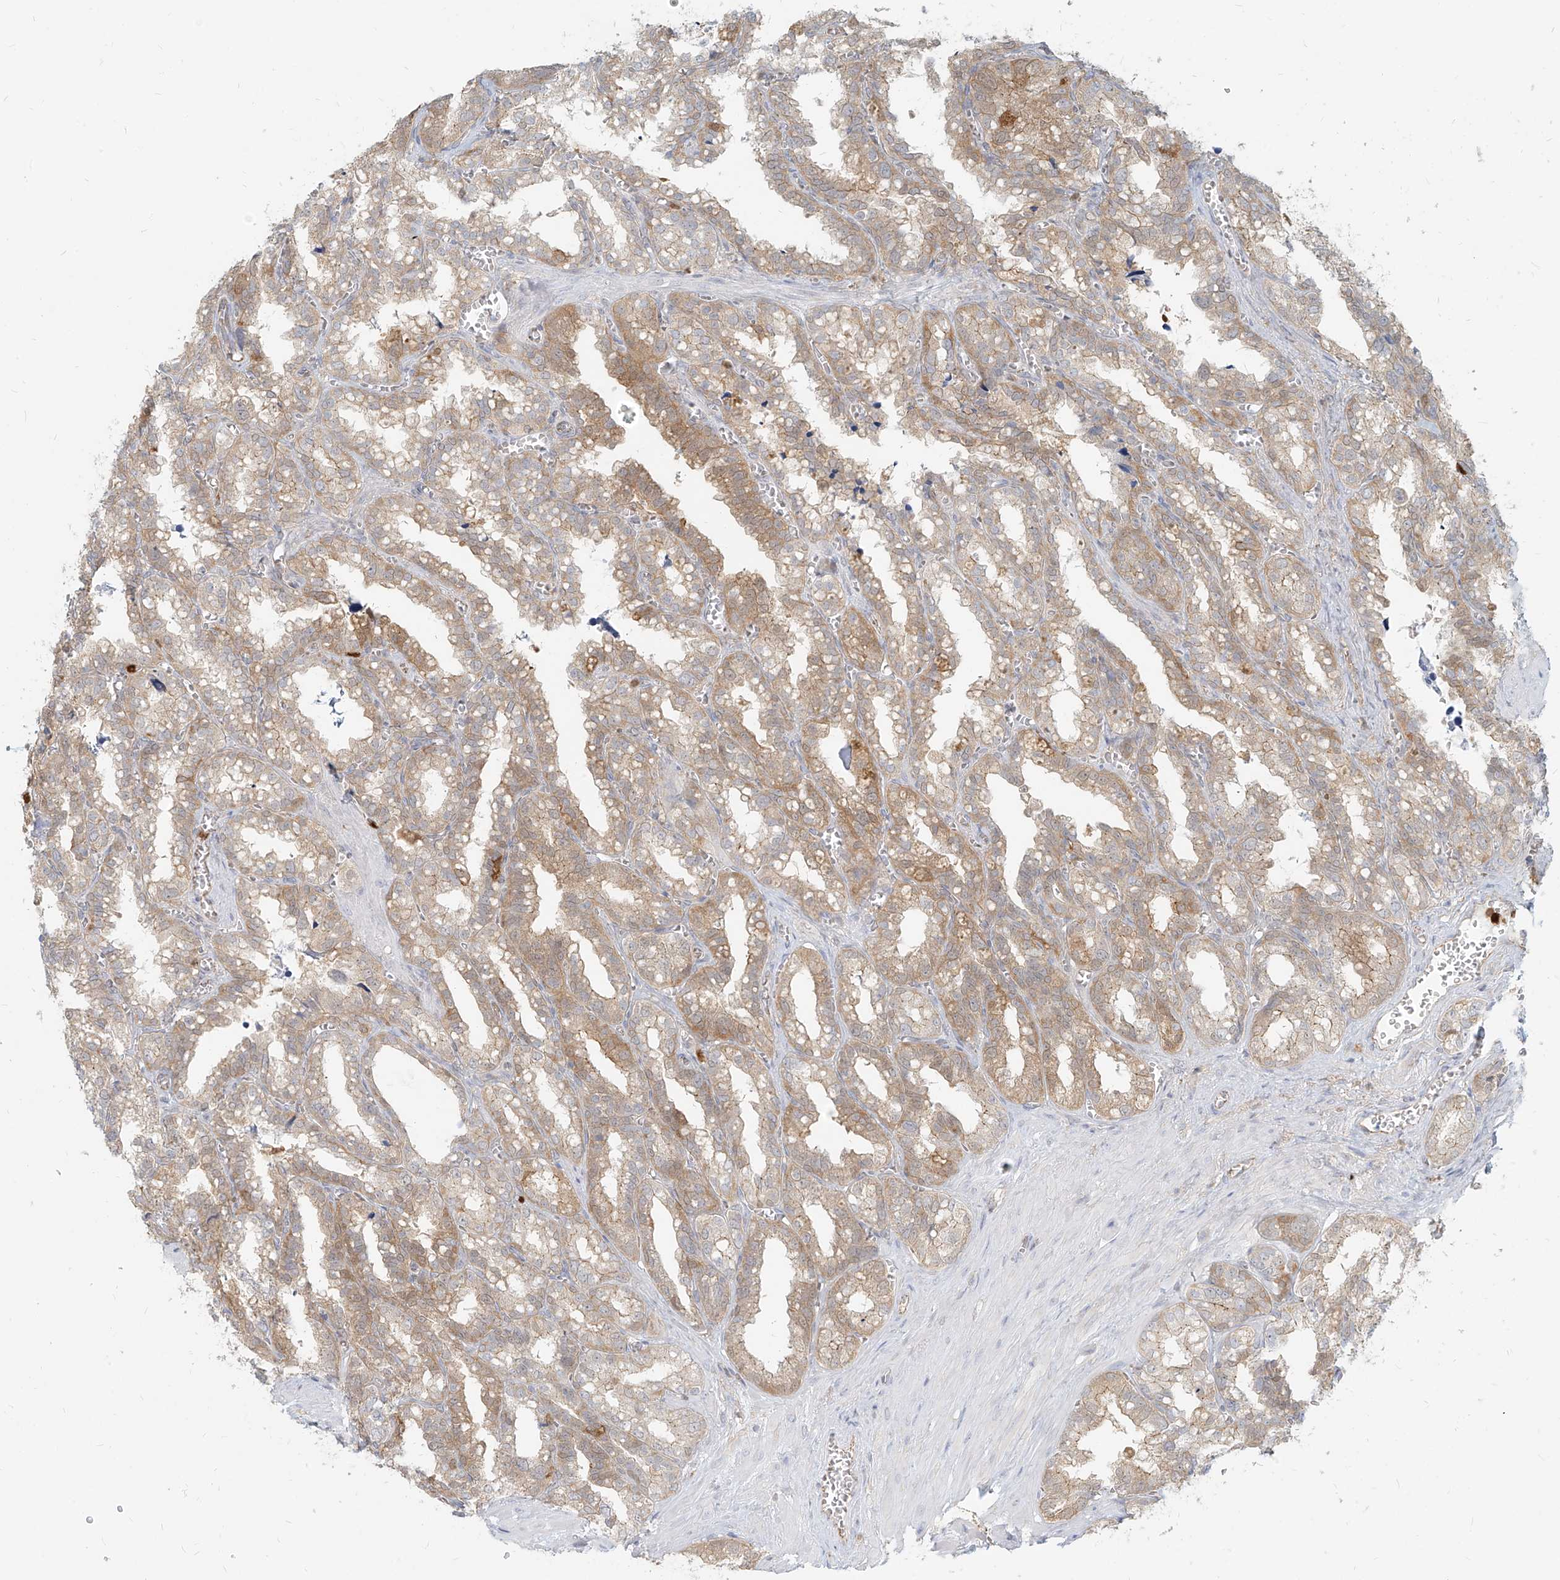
{"staining": {"intensity": "moderate", "quantity": "25%-75%", "location": "cytoplasmic/membranous"}, "tissue": "seminal vesicle", "cell_type": "Glandular cells", "image_type": "normal", "snomed": [{"axis": "morphology", "description": "Normal tissue, NOS"}, {"axis": "topography", "description": "Prostate"}, {"axis": "topography", "description": "Seminal veicle"}], "caption": "Protein expression analysis of normal seminal vesicle exhibits moderate cytoplasmic/membranous positivity in about 25%-75% of glandular cells.", "gene": "PGD", "patient": {"sex": "male", "age": 51}}